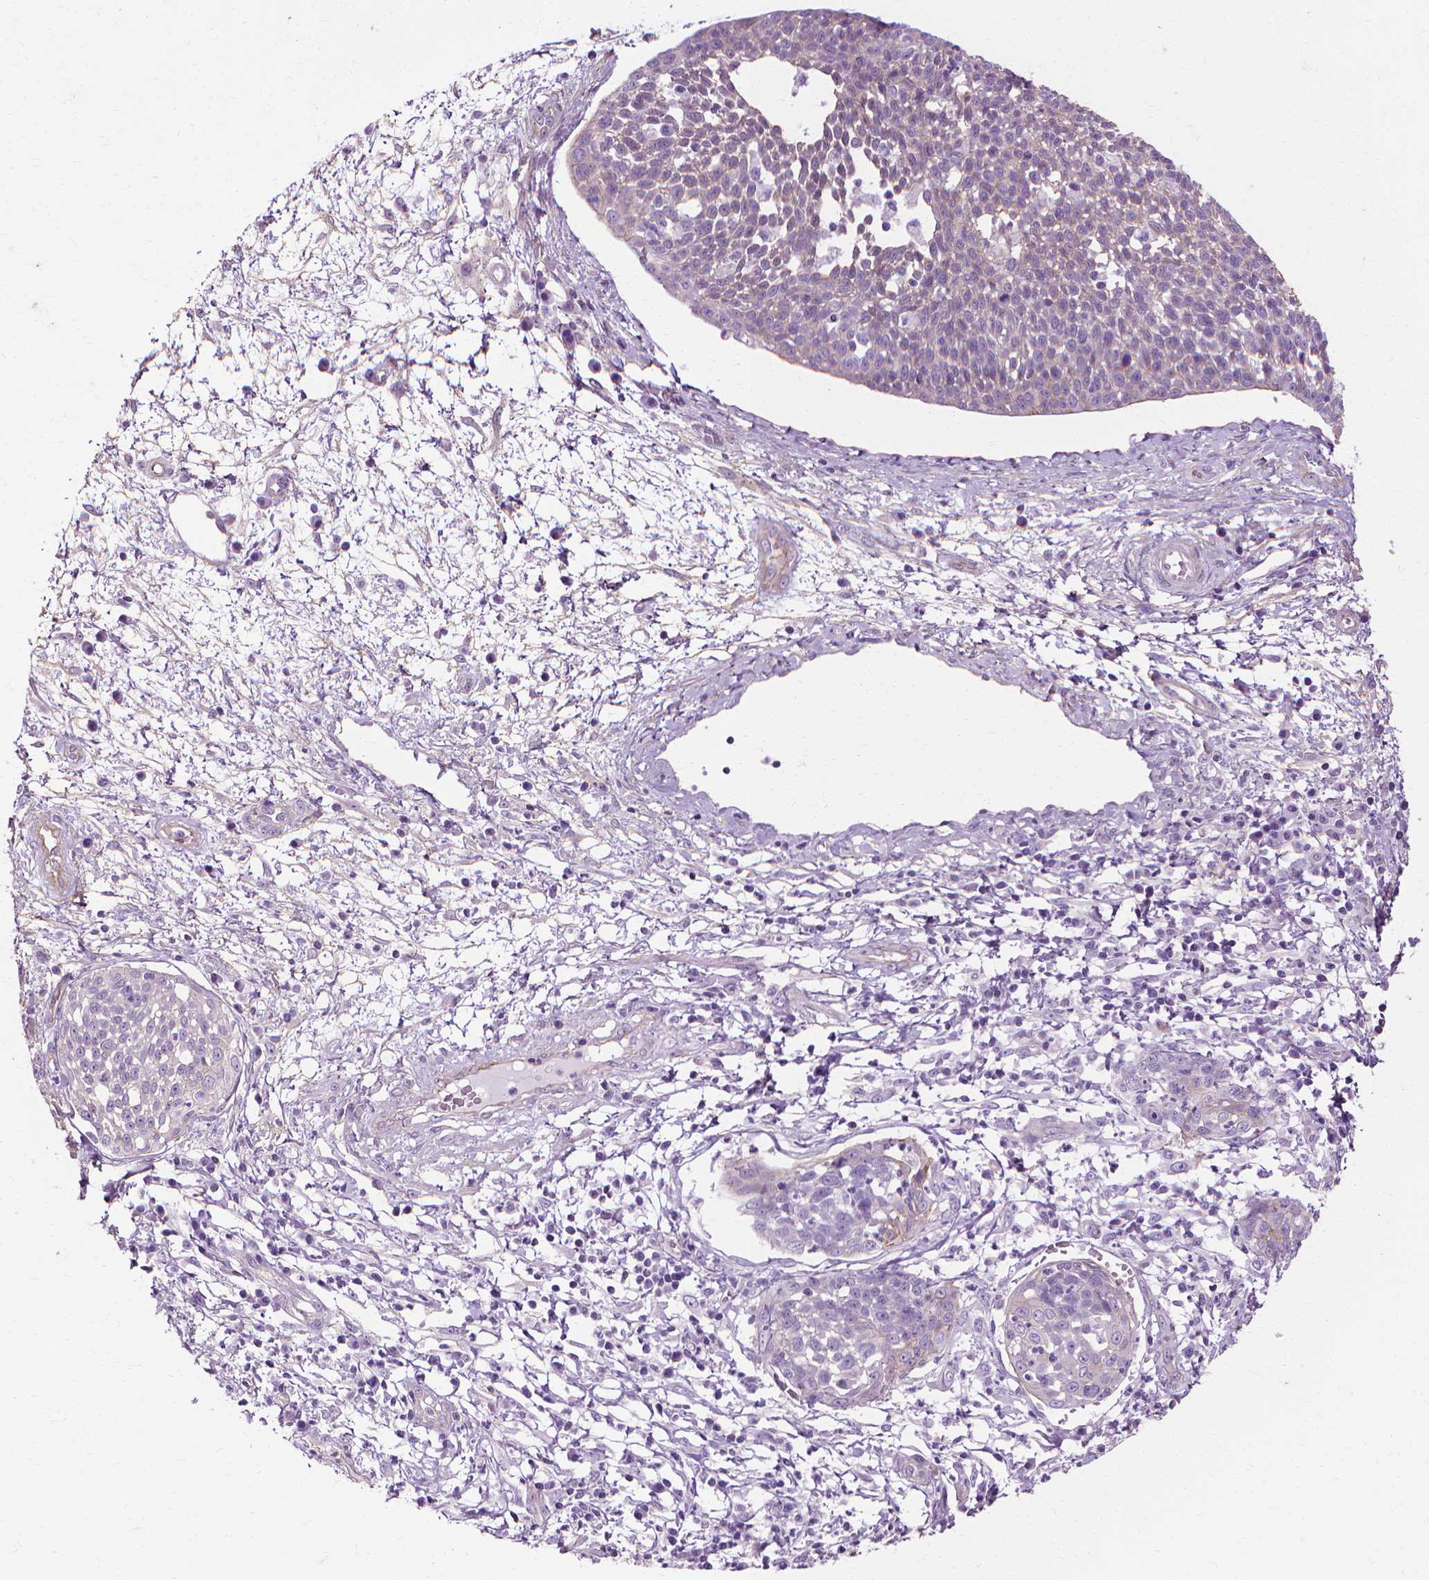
{"staining": {"intensity": "negative", "quantity": "none", "location": "none"}, "tissue": "cervical cancer", "cell_type": "Tumor cells", "image_type": "cancer", "snomed": [{"axis": "morphology", "description": "Squamous cell carcinoma, NOS"}, {"axis": "topography", "description": "Cervix"}], "caption": "An immunohistochemistry image of cervical cancer is shown. There is no staining in tumor cells of cervical cancer.", "gene": "CFAP157", "patient": {"sex": "female", "age": 34}}